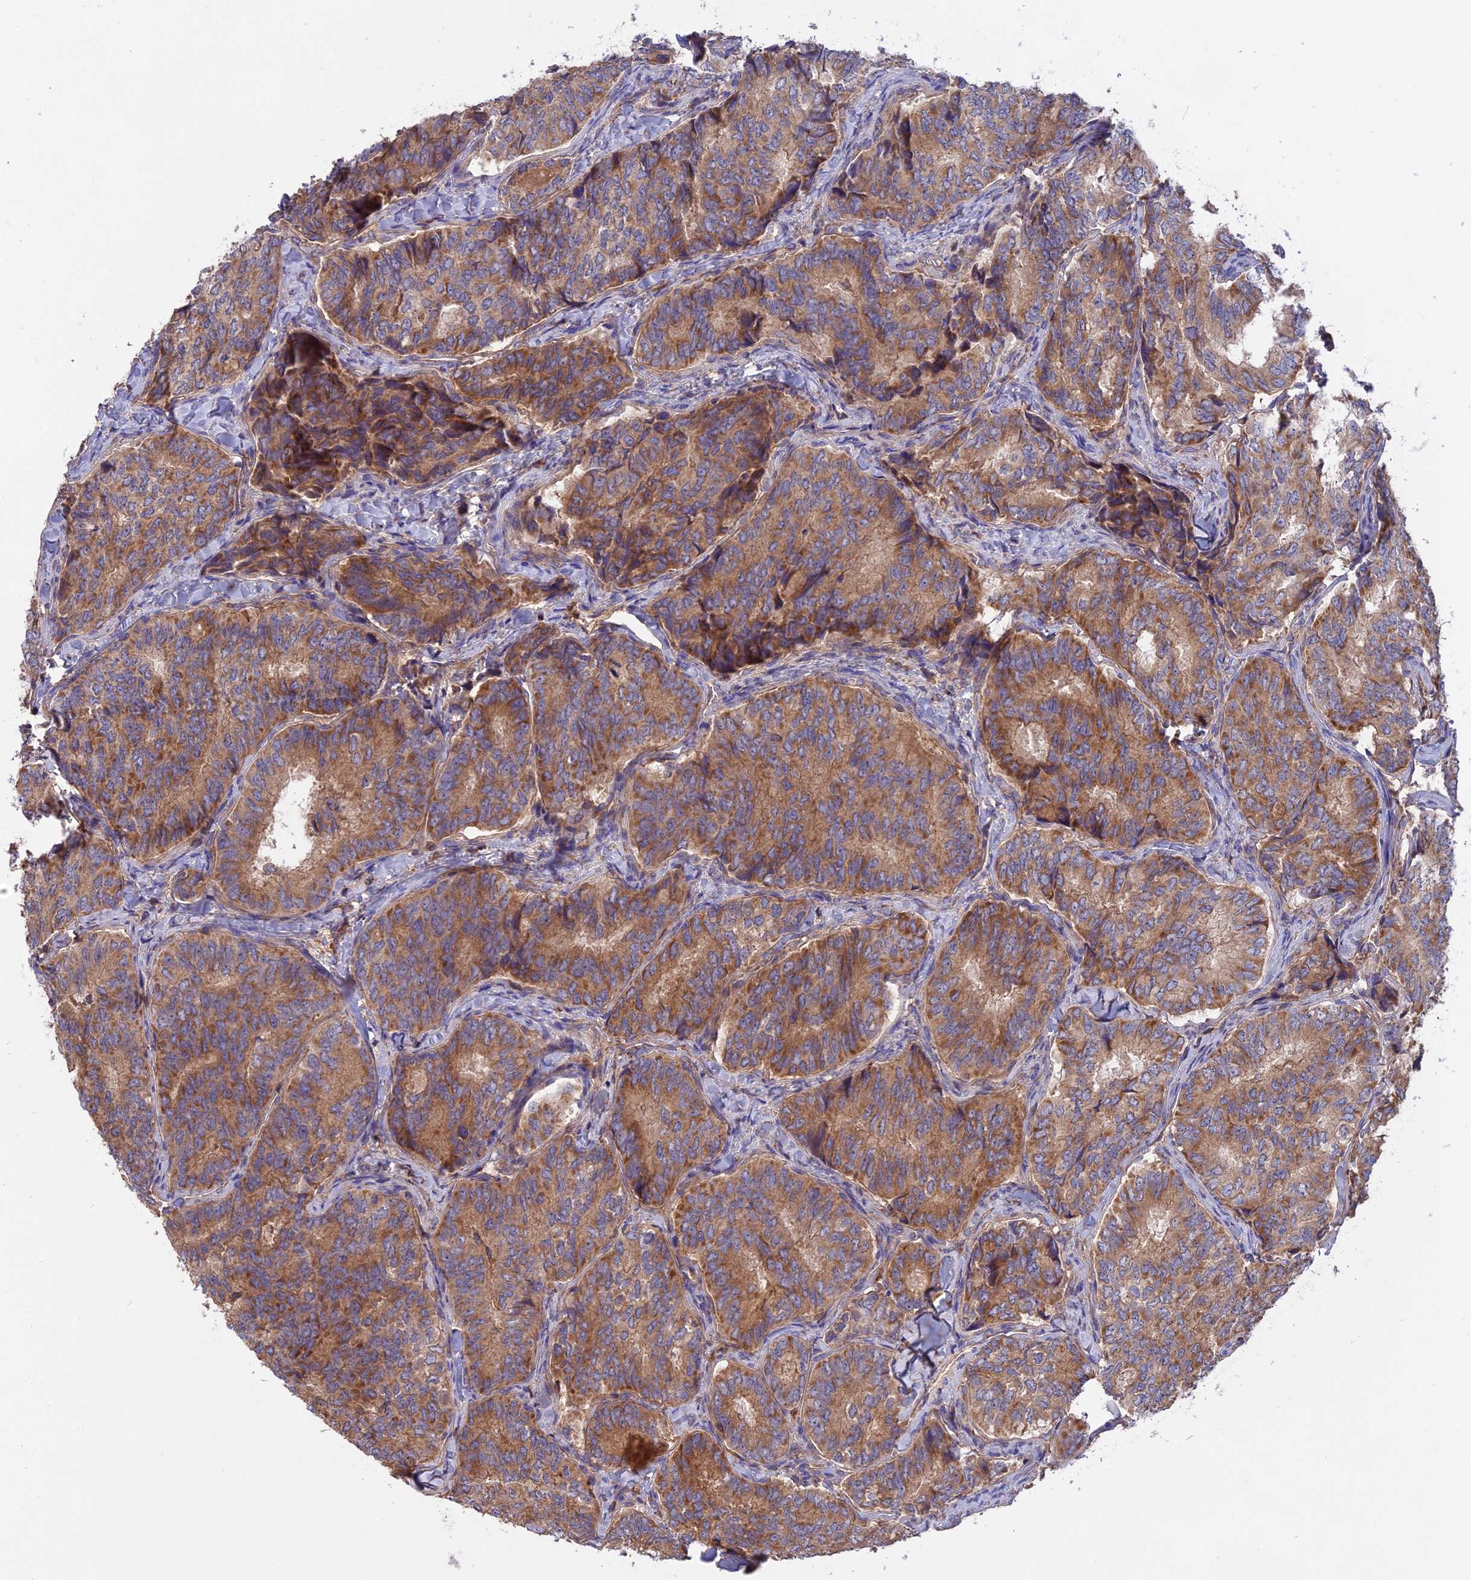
{"staining": {"intensity": "moderate", "quantity": ">75%", "location": "cytoplasmic/membranous"}, "tissue": "thyroid cancer", "cell_type": "Tumor cells", "image_type": "cancer", "snomed": [{"axis": "morphology", "description": "Papillary adenocarcinoma, NOS"}, {"axis": "topography", "description": "Thyroid gland"}], "caption": "Immunohistochemistry histopathology image of human thyroid papillary adenocarcinoma stained for a protein (brown), which shows medium levels of moderate cytoplasmic/membranous staining in approximately >75% of tumor cells.", "gene": "NUDT8", "patient": {"sex": "female", "age": 35}}